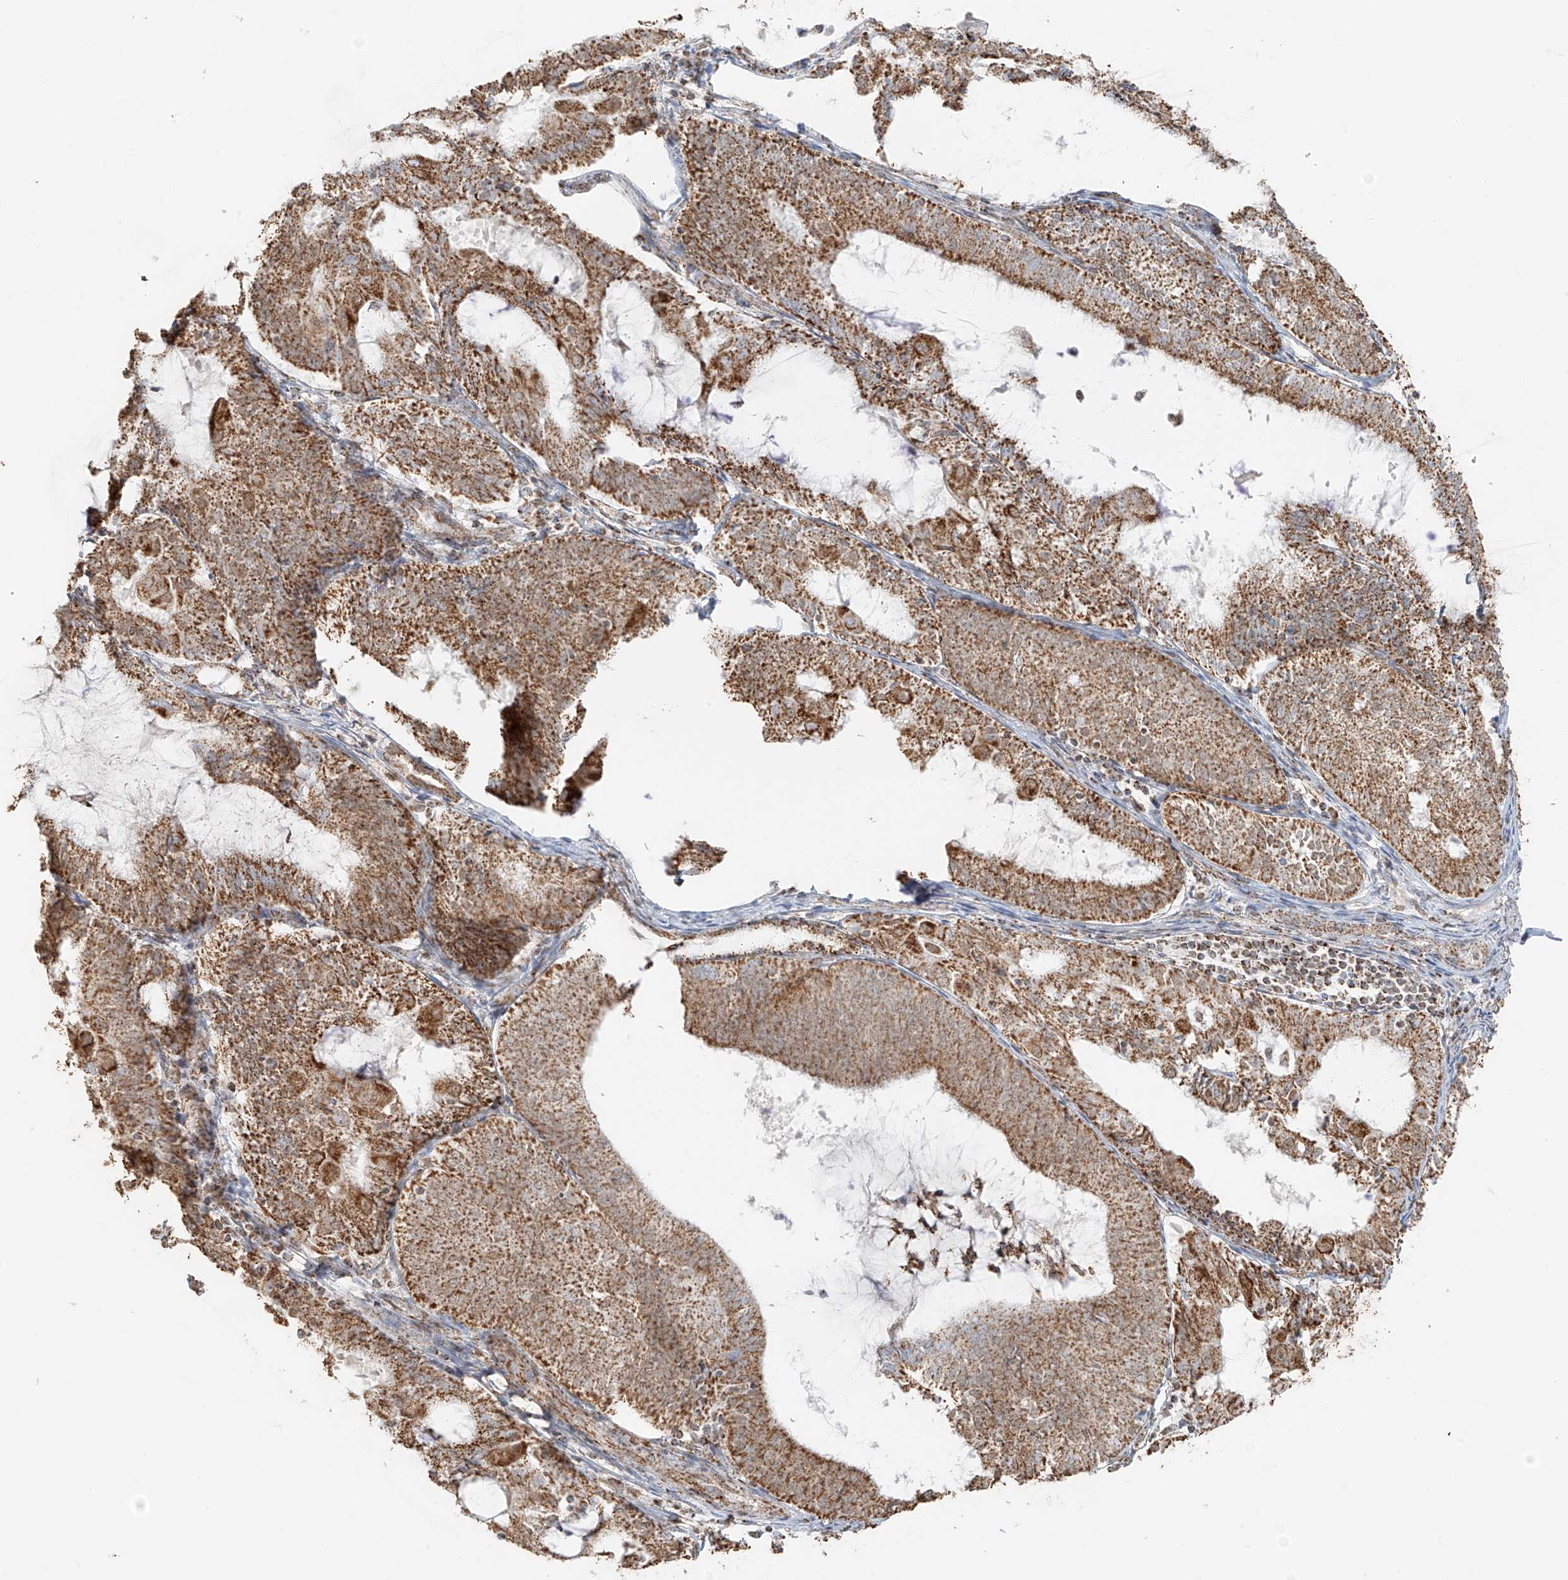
{"staining": {"intensity": "moderate", "quantity": ">75%", "location": "cytoplasmic/membranous"}, "tissue": "endometrial cancer", "cell_type": "Tumor cells", "image_type": "cancer", "snomed": [{"axis": "morphology", "description": "Adenocarcinoma, NOS"}, {"axis": "topography", "description": "Endometrium"}], "caption": "An immunohistochemistry (IHC) photomicrograph of neoplastic tissue is shown. Protein staining in brown highlights moderate cytoplasmic/membranous positivity in endometrial adenocarcinoma within tumor cells.", "gene": "MIPEP", "patient": {"sex": "female", "age": 81}}